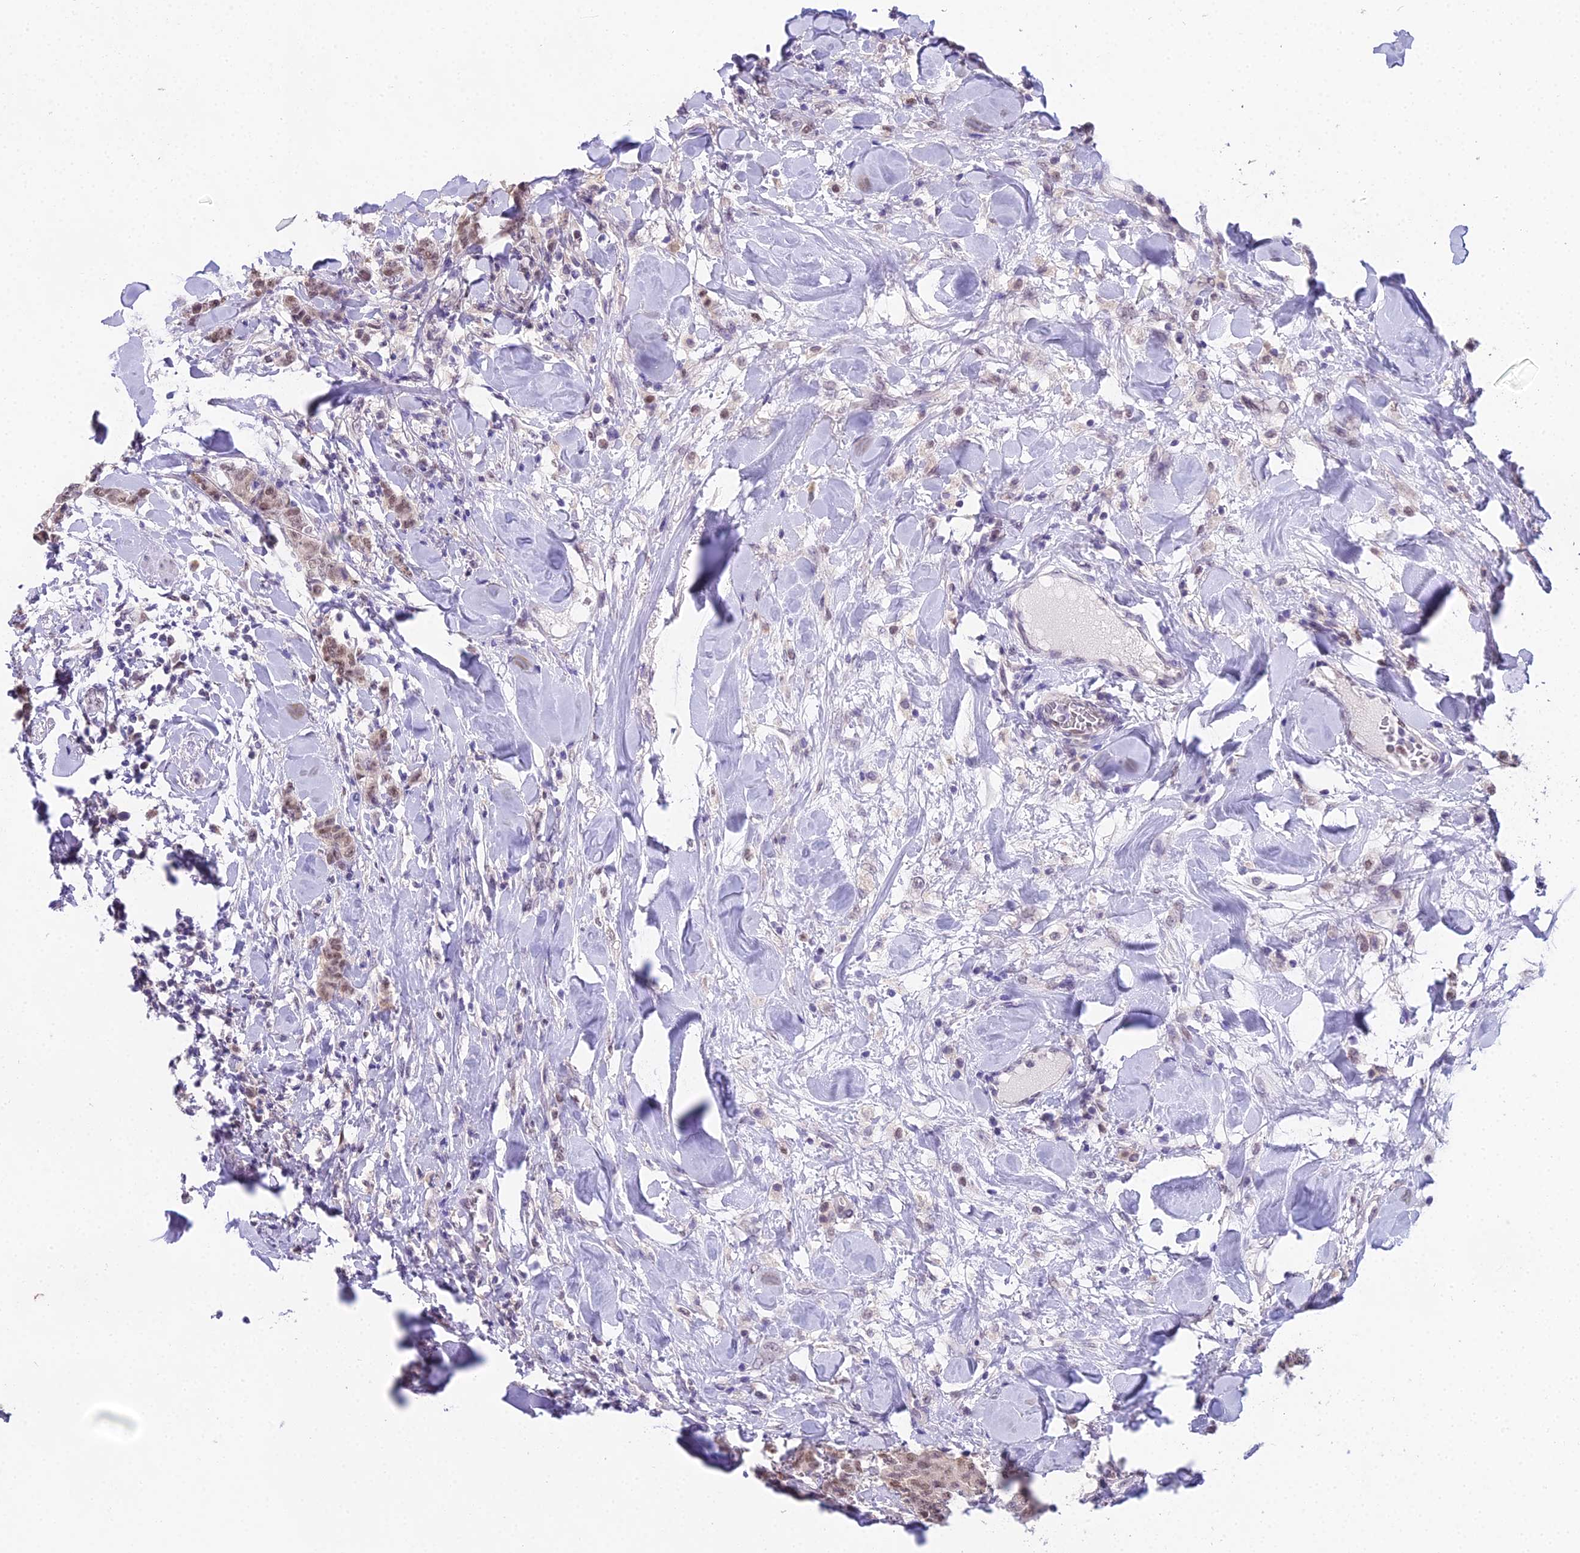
{"staining": {"intensity": "moderate", "quantity": ">75%", "location": "nuclear"}, "tissue": "breast cancer", "cell_type": "Tumor cells", "image_type": "cancer", "snomed": [{"axis": "morphology", "description": "Duct carcinoma"}, {"axis": "topography", "description": "Breast"}], "caption": "High-power microscopy captured an IHC photomicrograph of breast cancer, revealing moderate nuclear expression in approximately >75% of tumor cells.", "gene": "MAT2A", "patient": {"sex": "female", "age": 40}}